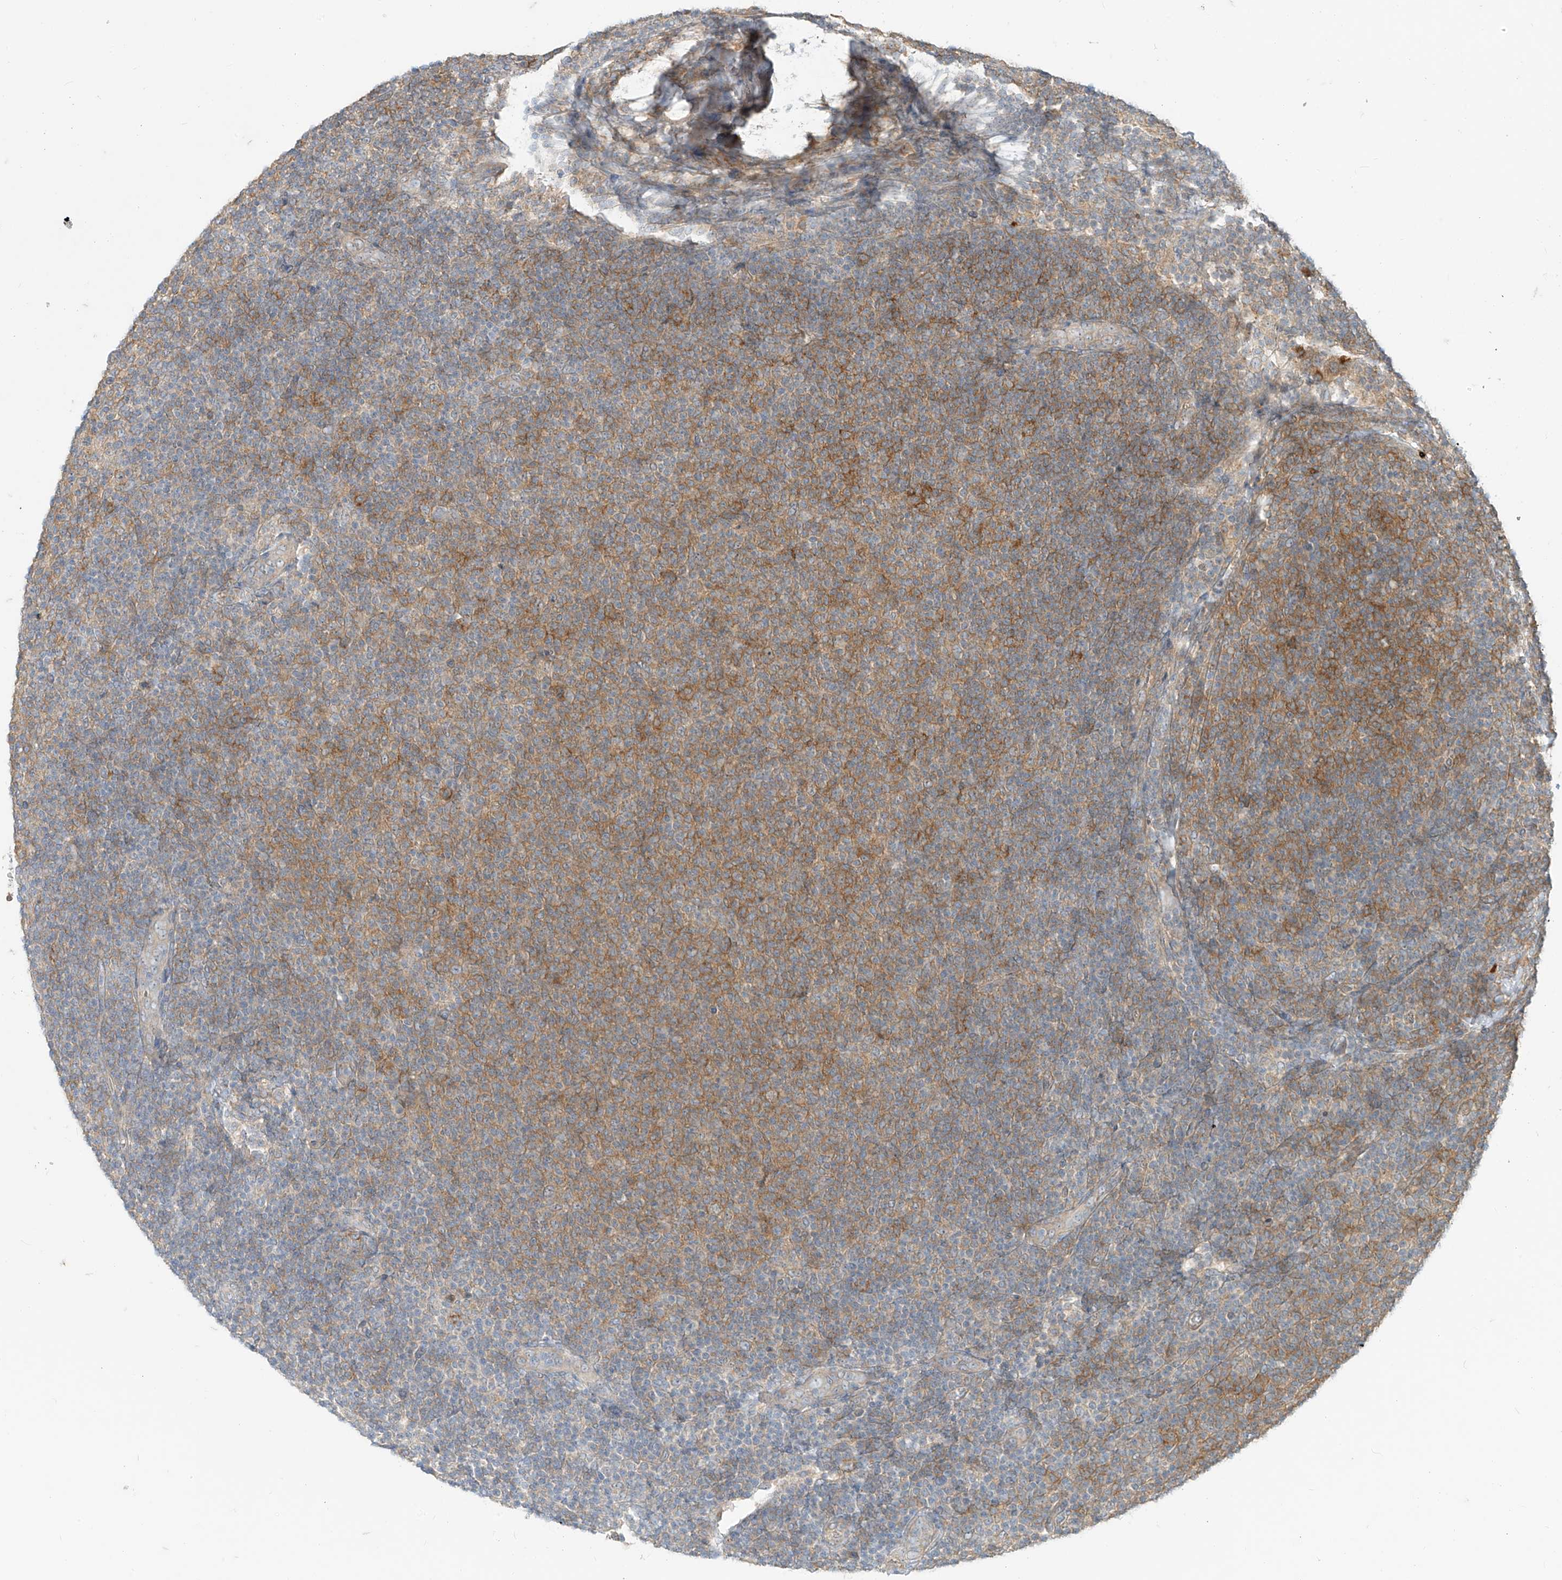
{"staining": {"intensity": "moderate", "quantity": "25%-75%", "location": "cytoplasmic/membranous"}, "tissue": "lymphoma", "cell_type": "Tumor cells", "image_type": "cancer", "snomed": [{"axis": "morphology", "description": "Malignant lymphoma, non-Hodgkin's type, Low grade"}, {"axis": "topography", "description": "Lymph node"}], "caption": "Lymphoma tissue reveals moderate cytoplasmic/membranous expression in about 25%-75% of tumor cells, visualized by immunohistochemistry.", "gene": "MTUS2", "patient": {"sex": "male", "age": 66}}